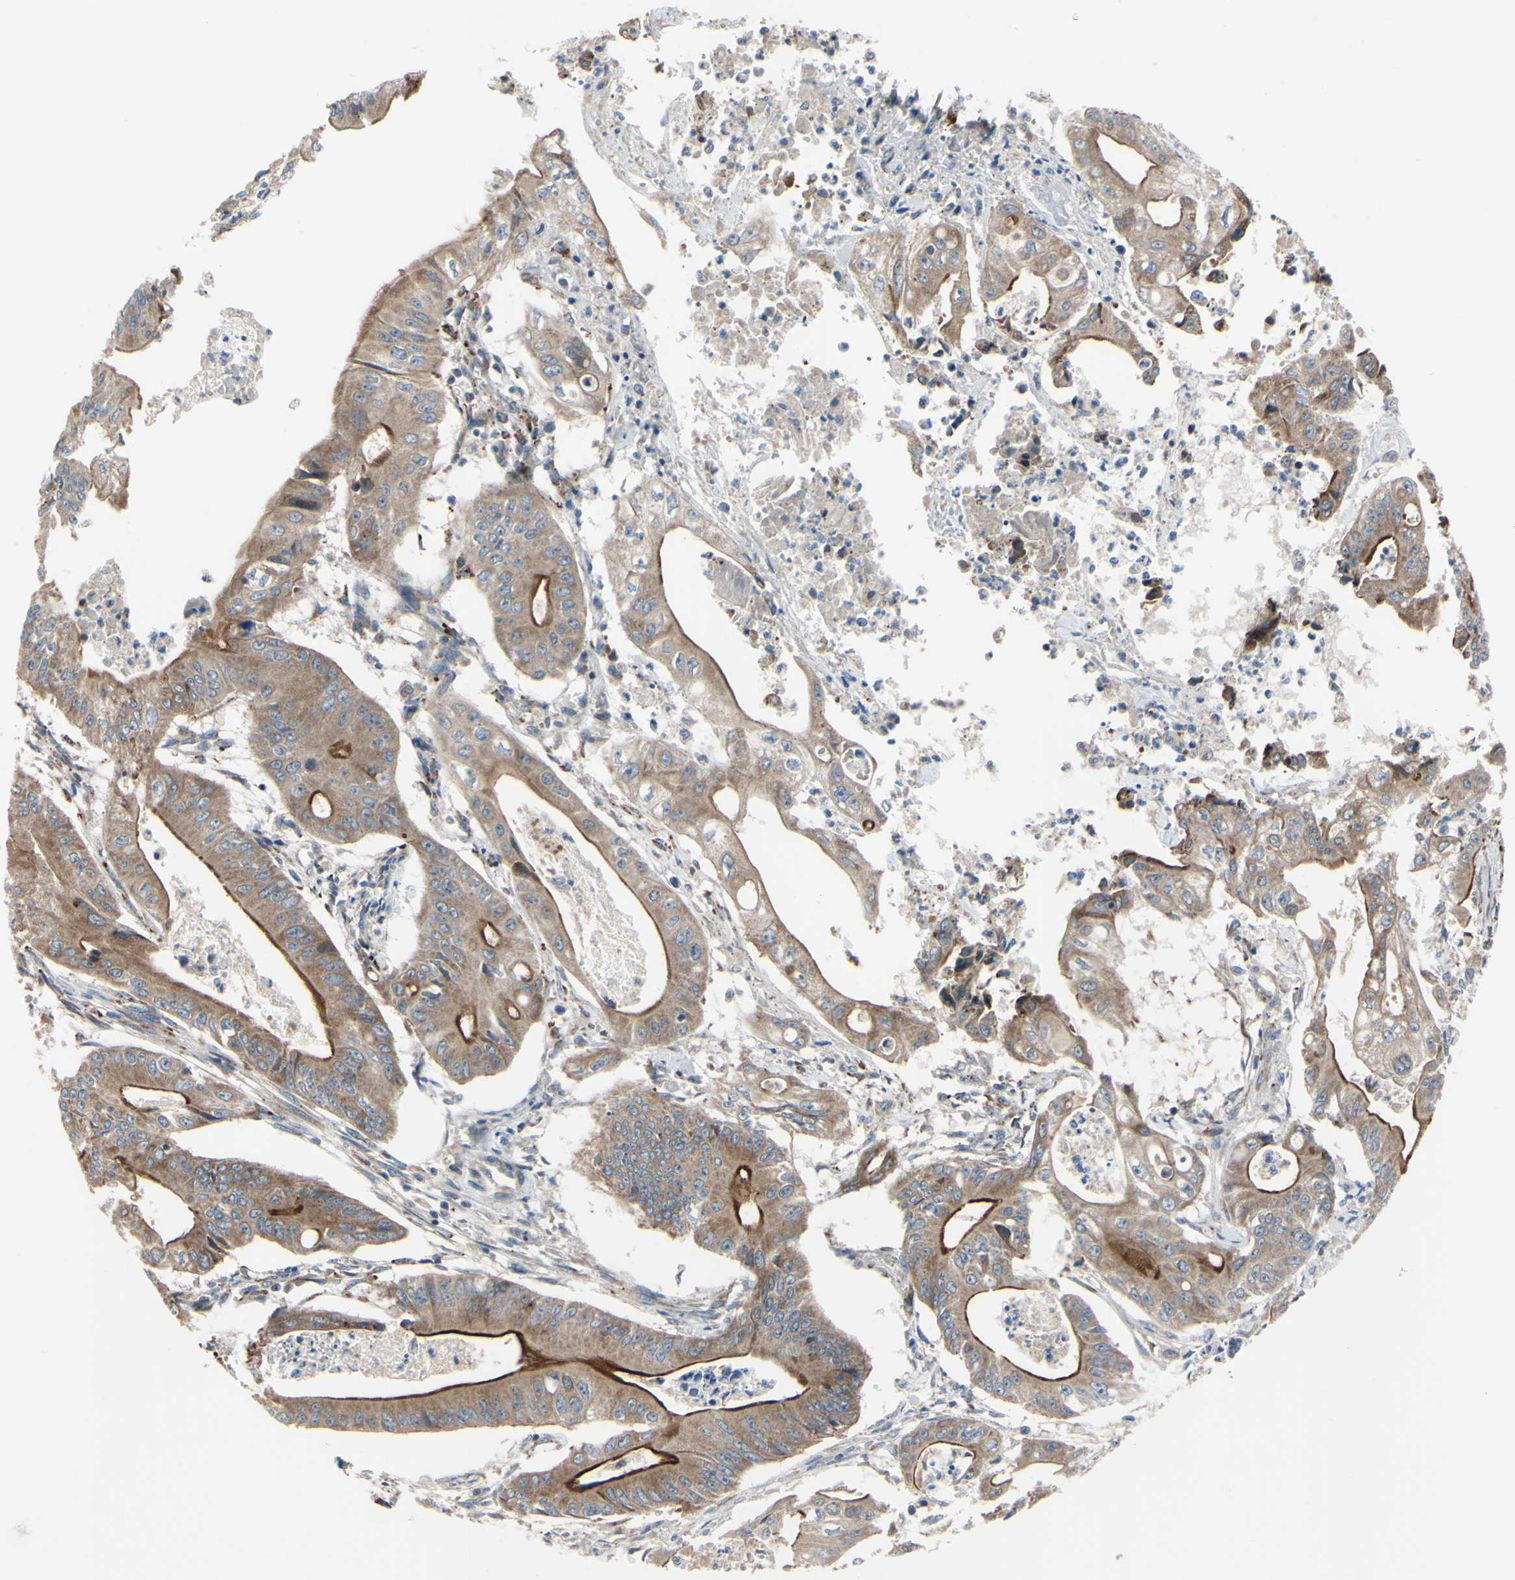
{"staining": {"intensity": "strong", "quantity": ">75%", "location": "cytoplasmic/membranous"}, "tissue": "pancreatic cancer", "cell_type": "Tumor cells", "image_type": "cancer", "snomed": [{"axis": "morphology", "description": "Normal tissue, NOS"}, {"axis": "topography", "description": "Lymph node"}], "caption": "The image displays immunohistochemical staining of pancreatic cancer. There is strong cytoplasmic/membranous staining is seen in approximately >75% of tumor cells.", "gene": "XIAP", "patient": {"sex": "male", "age": 62}}